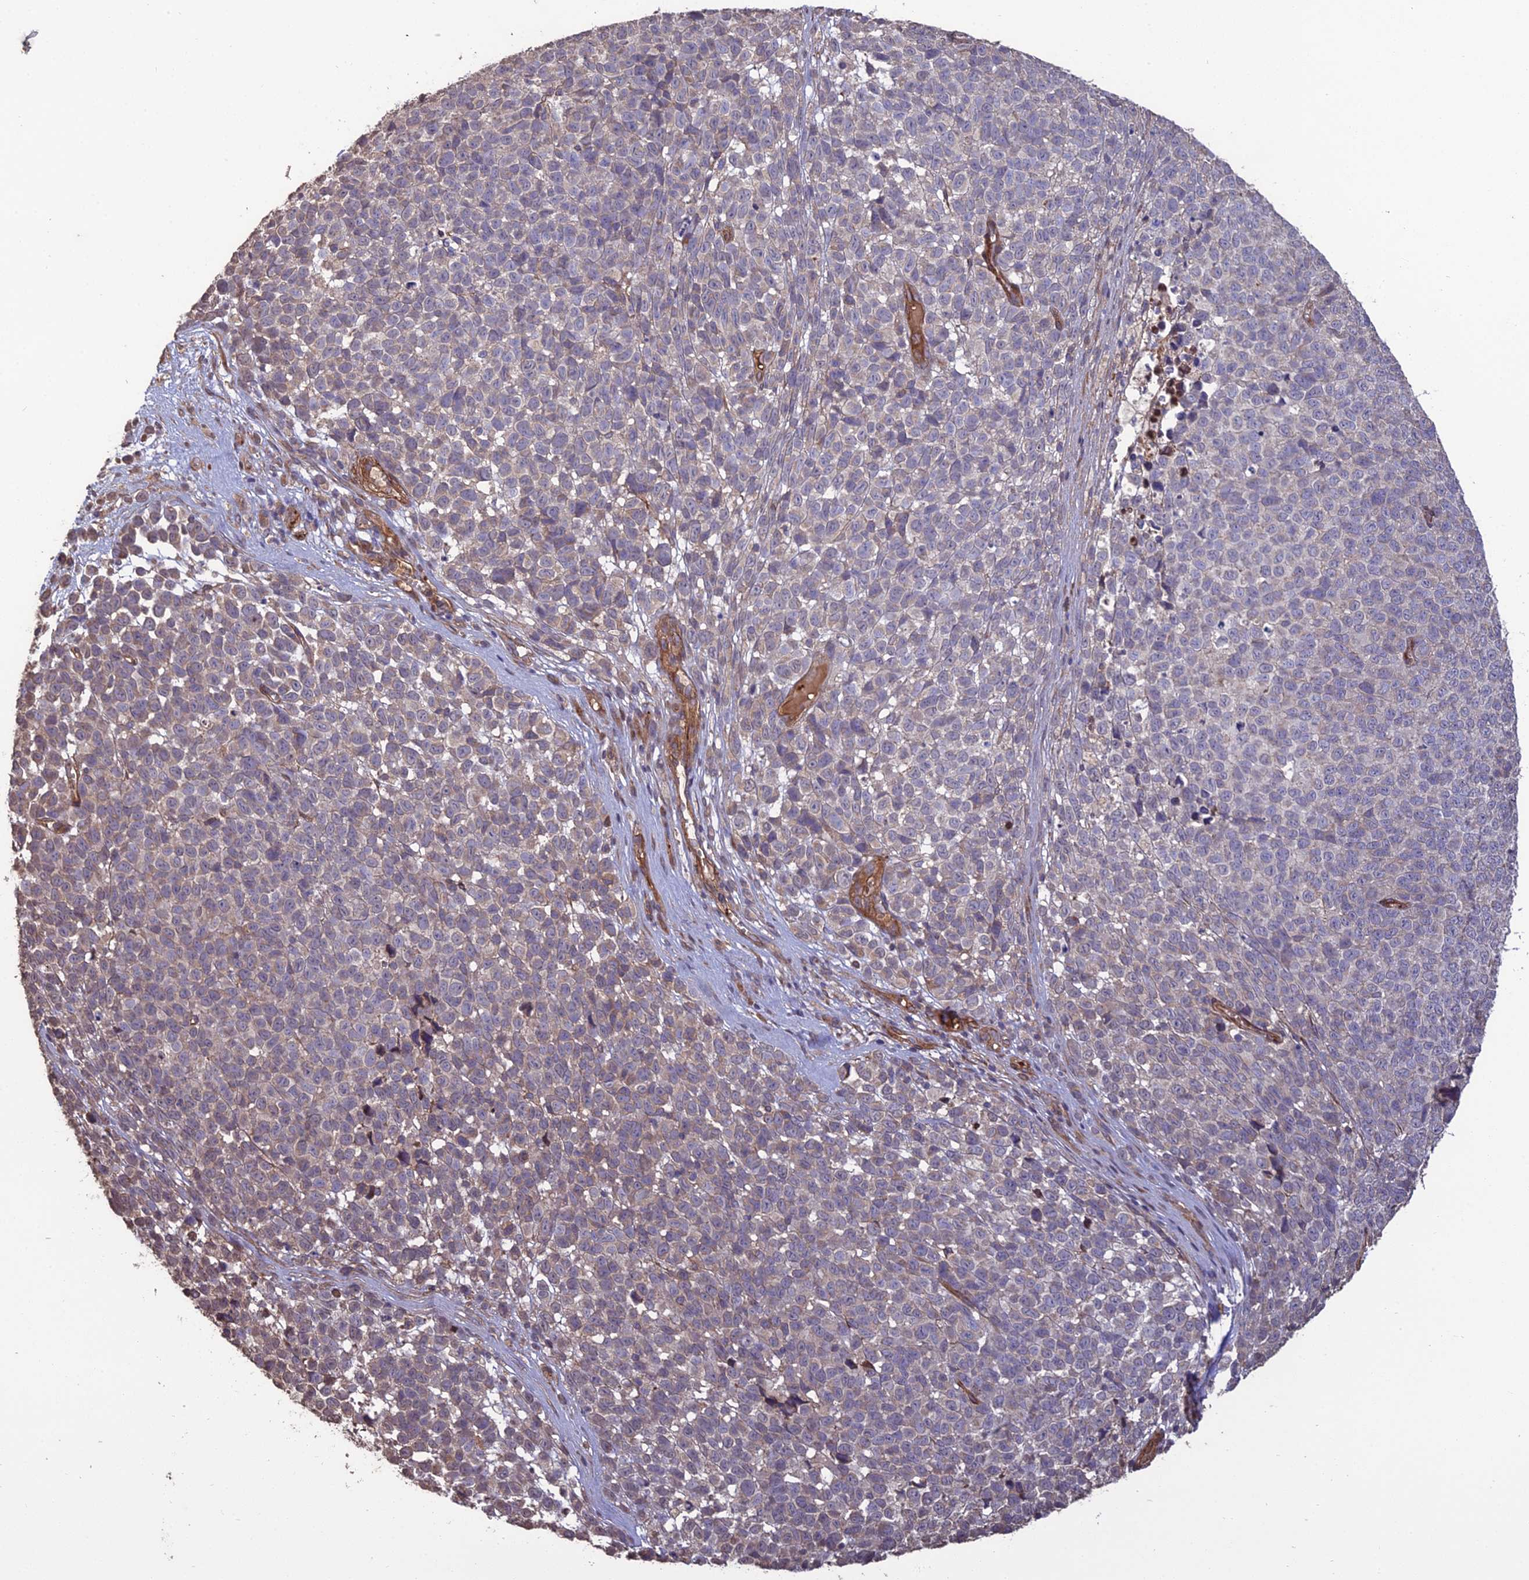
{"staining": {"intensity": "weak", "quantity": "25%-75%", "location": "cytoplasmic/membranous"}, "tissue": "melanoma", "cell_type": "Tumor cells", "image_type": "cancer", "snomed": [{"axis": "morphology", "description": "Malignant melanoma, NOS"}, {"axis": "topography", "description": "Nose, NOS"}], "caption": "High-magnification brightfield microscopy of malignant melanoma stained with DAB (brown) and counterstained with hematoxylin (blue). tumor cells exhibit weak cytoplasmic/membranous positivity is identified in approximately25%-75% of cells. (DAB (3,3'-diaminobenzidine) IHC with brightfield microscopy, high magnification).", "gene": "ATP6V0A2", "patient": {"sex": "female", "age": 48}}